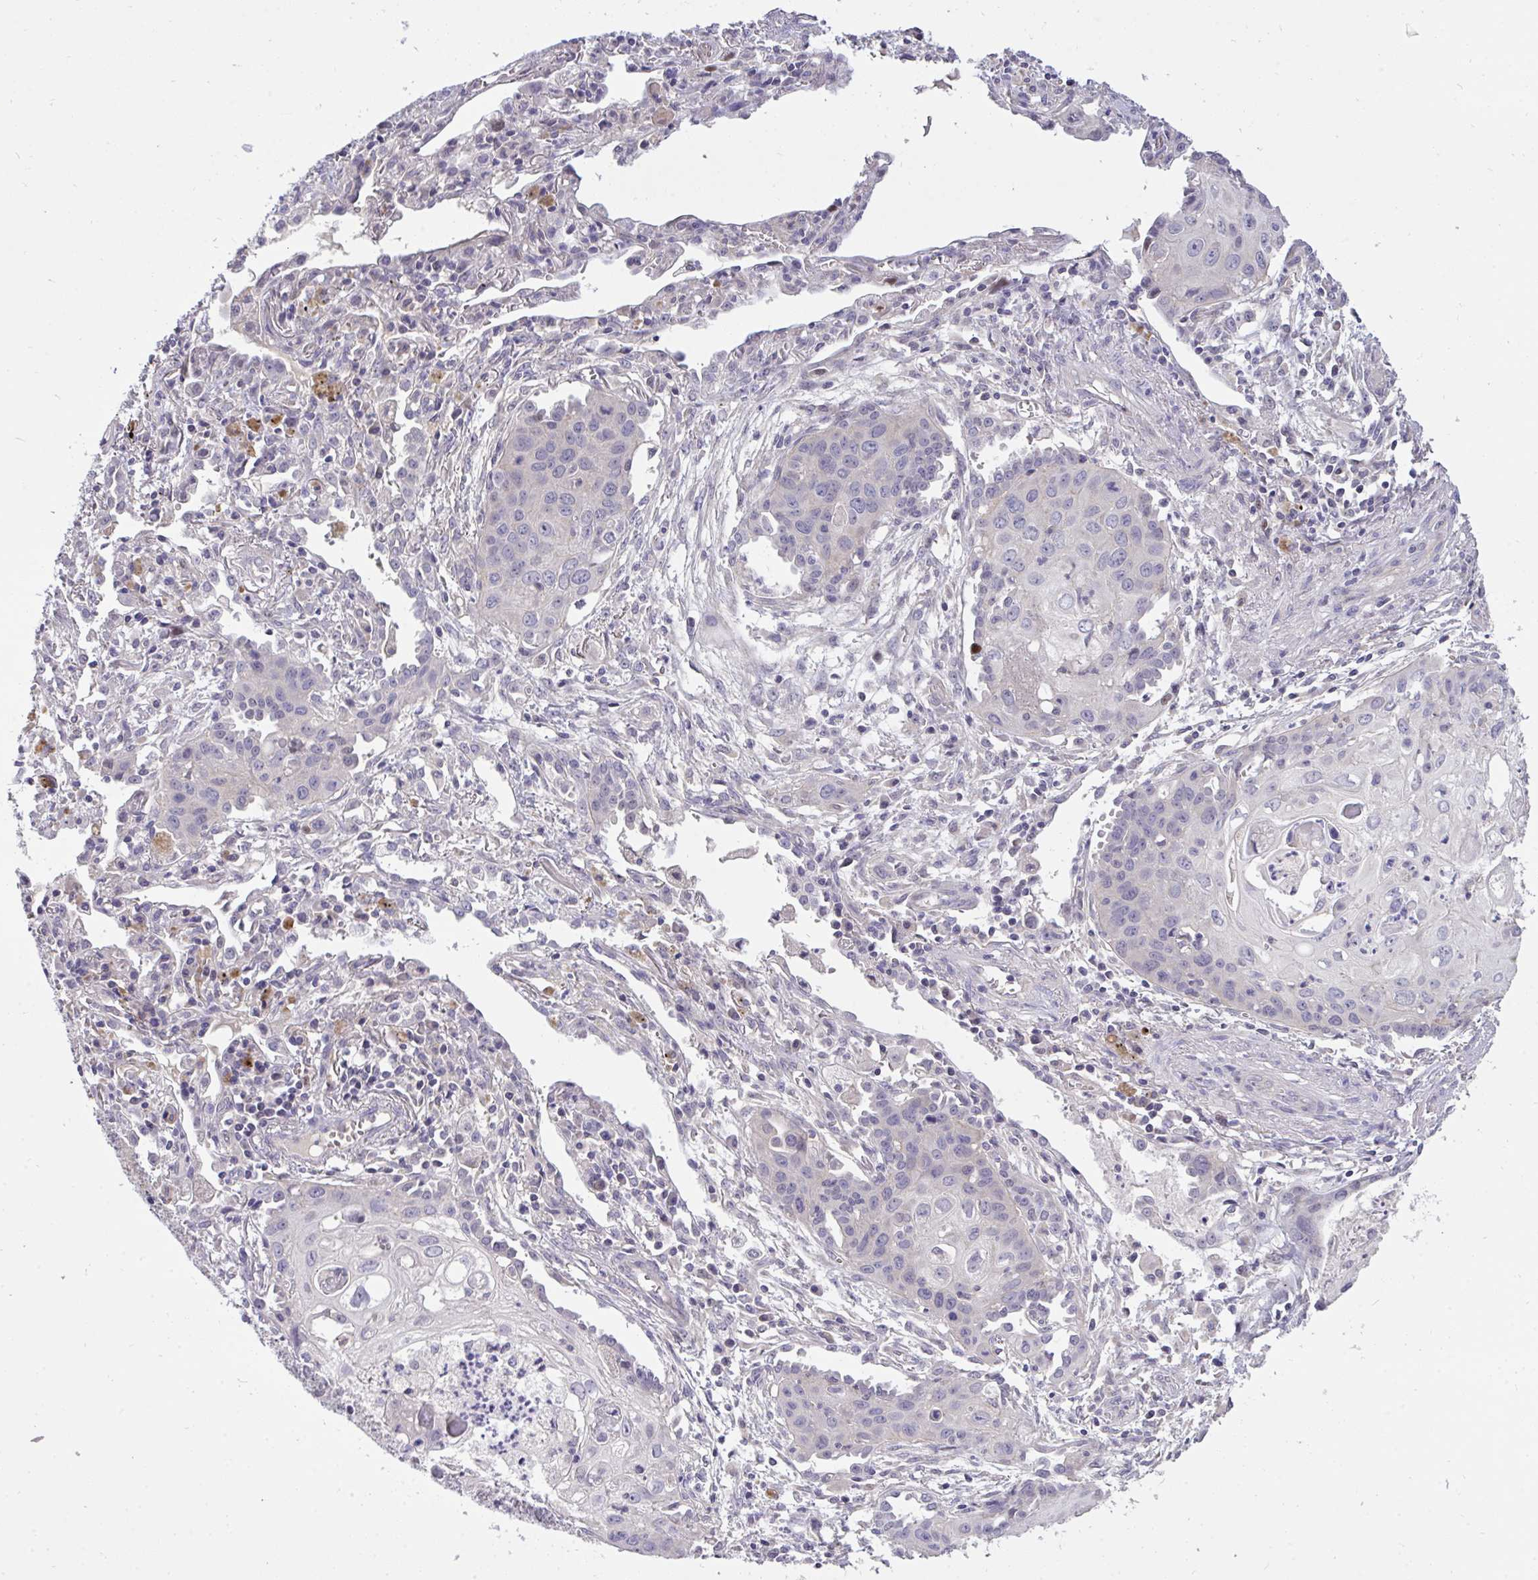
{"staining": {"intensity": "negative", "quantity": "none", "location": "none"}, "tissue": "lung cancer", "cell_type": "Tumor cells", "image_type": "cancer", "snomed": [{"axis": "morphology", "description": "Squamous cell carcinoma, NOS"}, {"axis": "topography", "description": "Lung"}], "caption": "A micrograph of human lung cancer is negative for staining in tumor cells. (Stains: DAB immunohistochemistry with hematoxylin counter stain, Microscopy: brightfield microscopy at high magnification).", "gene": "C19orf54", "patient": {"sex": "male", "age": 71}}